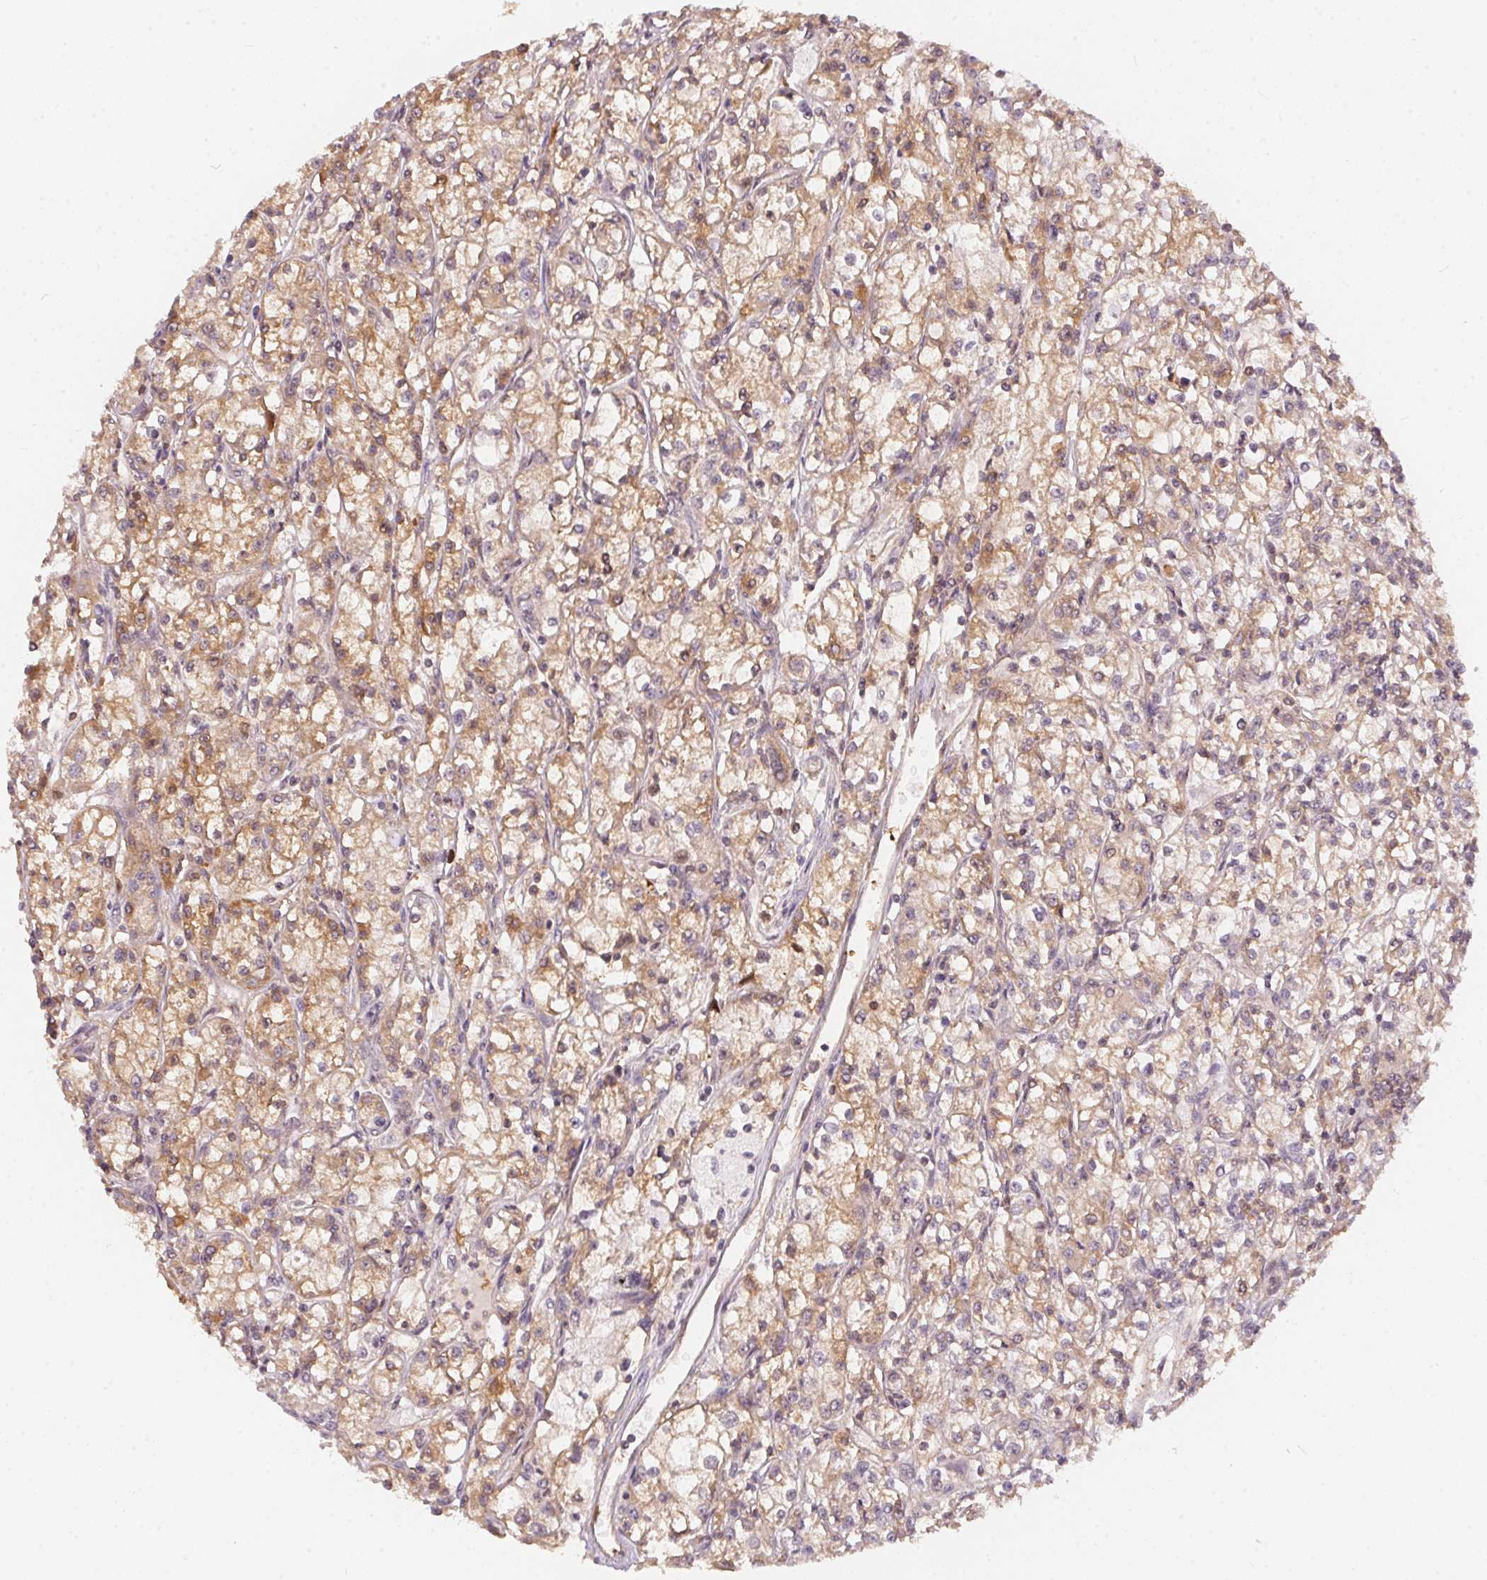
{"staining": {"intensity": "moderate", "quantity": ">75%", "location": "cytoplasmic/membranous"}, "tissue": "renal cancer", "cell_type": "Tumor cells", "image_type": "cancer", "snomed": [{"axis": "morphology", "description": "Adenocarcinoma, NOS"}, {"axis": "topography", "description": "Kidney"}], "caption": "Brown immunohistochemical staining in human renal cancer displays moderate cytoplasmic/membranous positivity in approximately >75% of tumor cells.", "gene": "BLMH", "patient": {"sex": "female", "age": 59}}